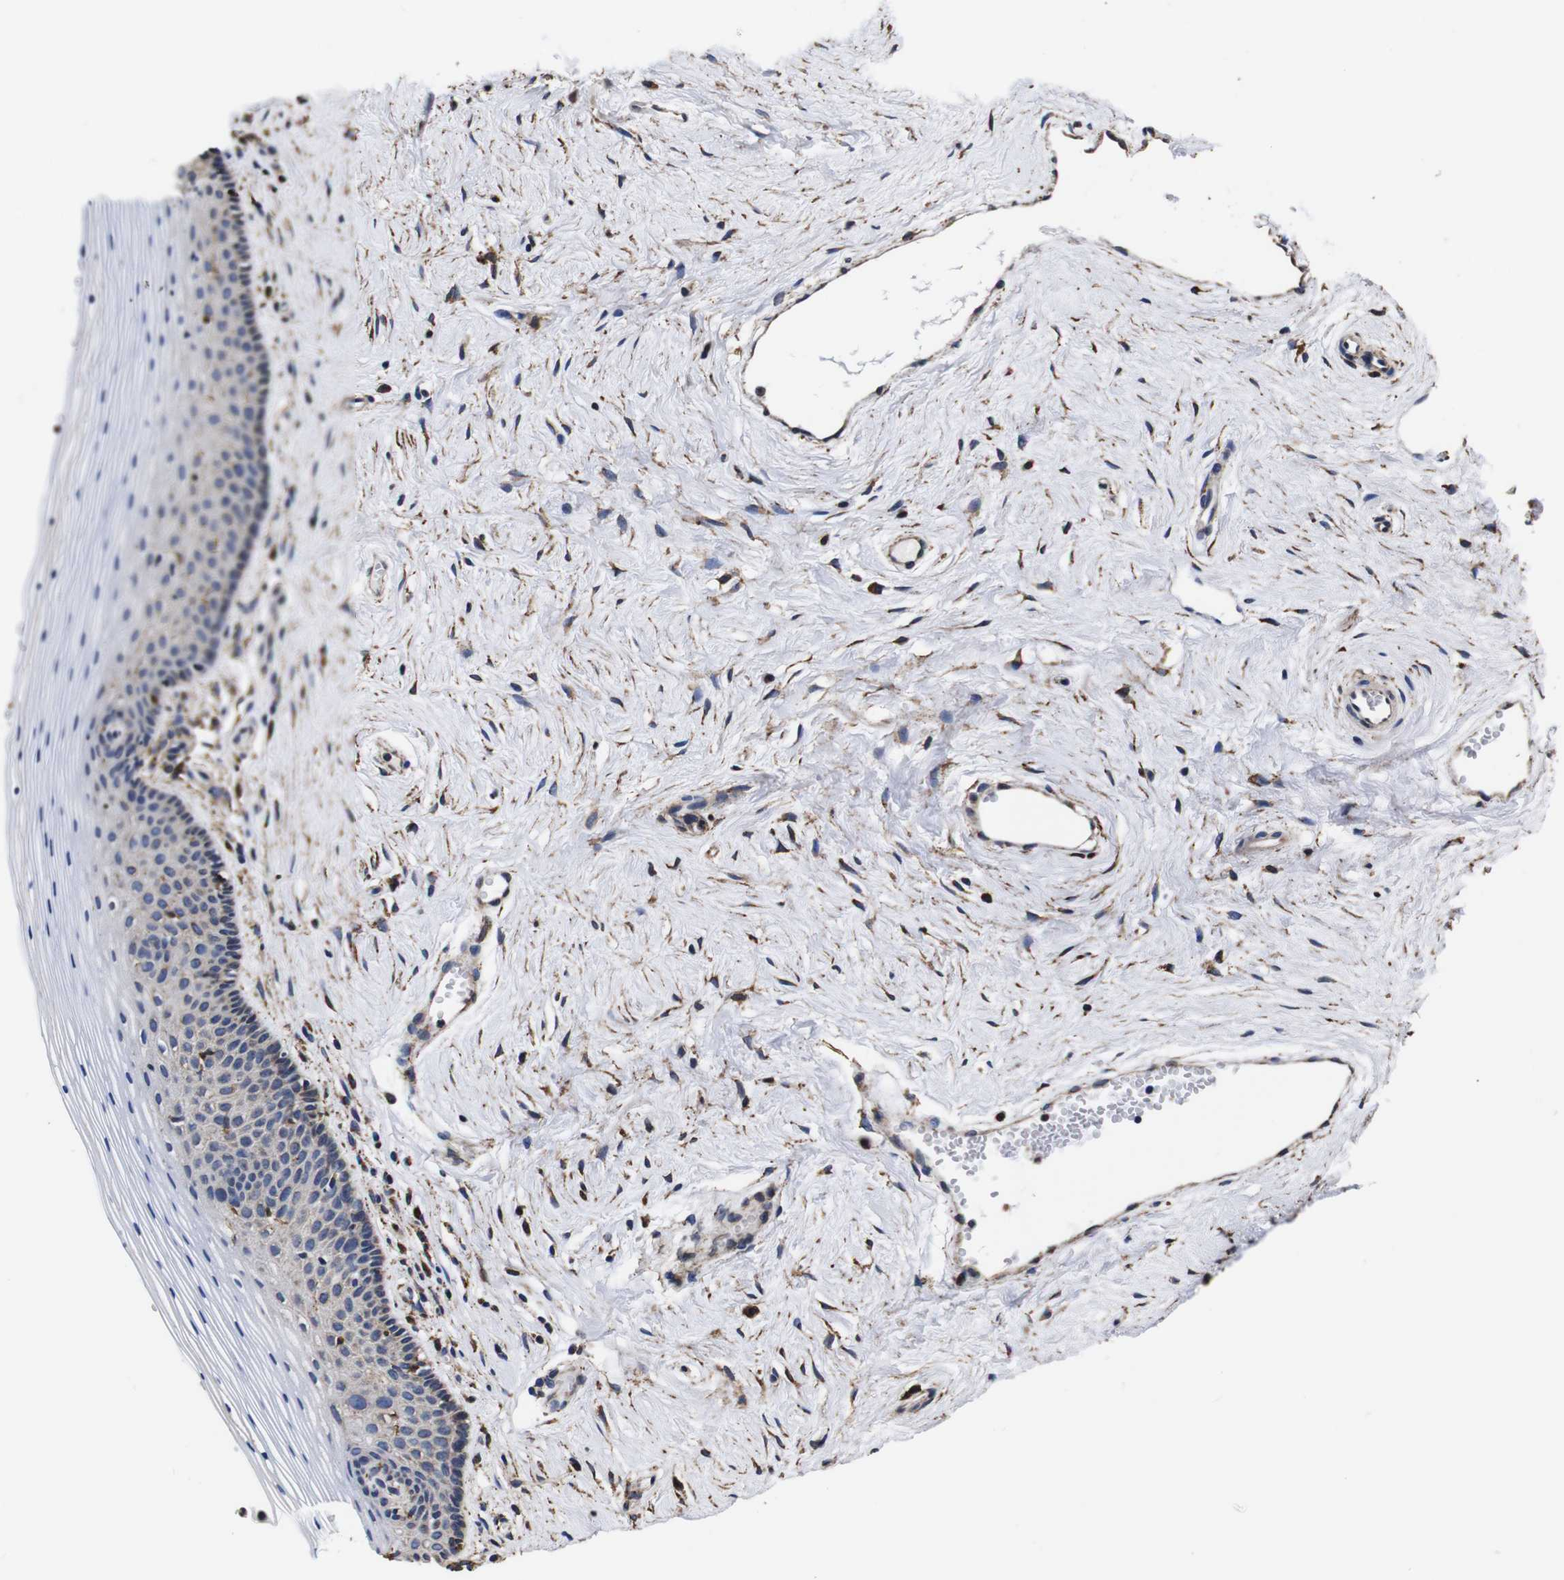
{"staining": {"intensity": "weak", "quantity": "<25%", "location": "cytoplasmic/membranous"}, "tissue": "vagina", "cell_type": "Squamous epithelial cells", "image_type": "normal", "snomed": [{"axis": "morphology", "description": "Normal tissue, NOS"}, {"axis": "topography", "description": "Vagina"}], "caption": "Squamous epithelial cells are negative for protein expression in benign human vagina. (Brightfield microscopy of DAB (3,3'-diaminobenzidine) immunohistochemistry at high magnification).", "gene": "PPIB", "patient": {"sex": "female", "age": 32}}